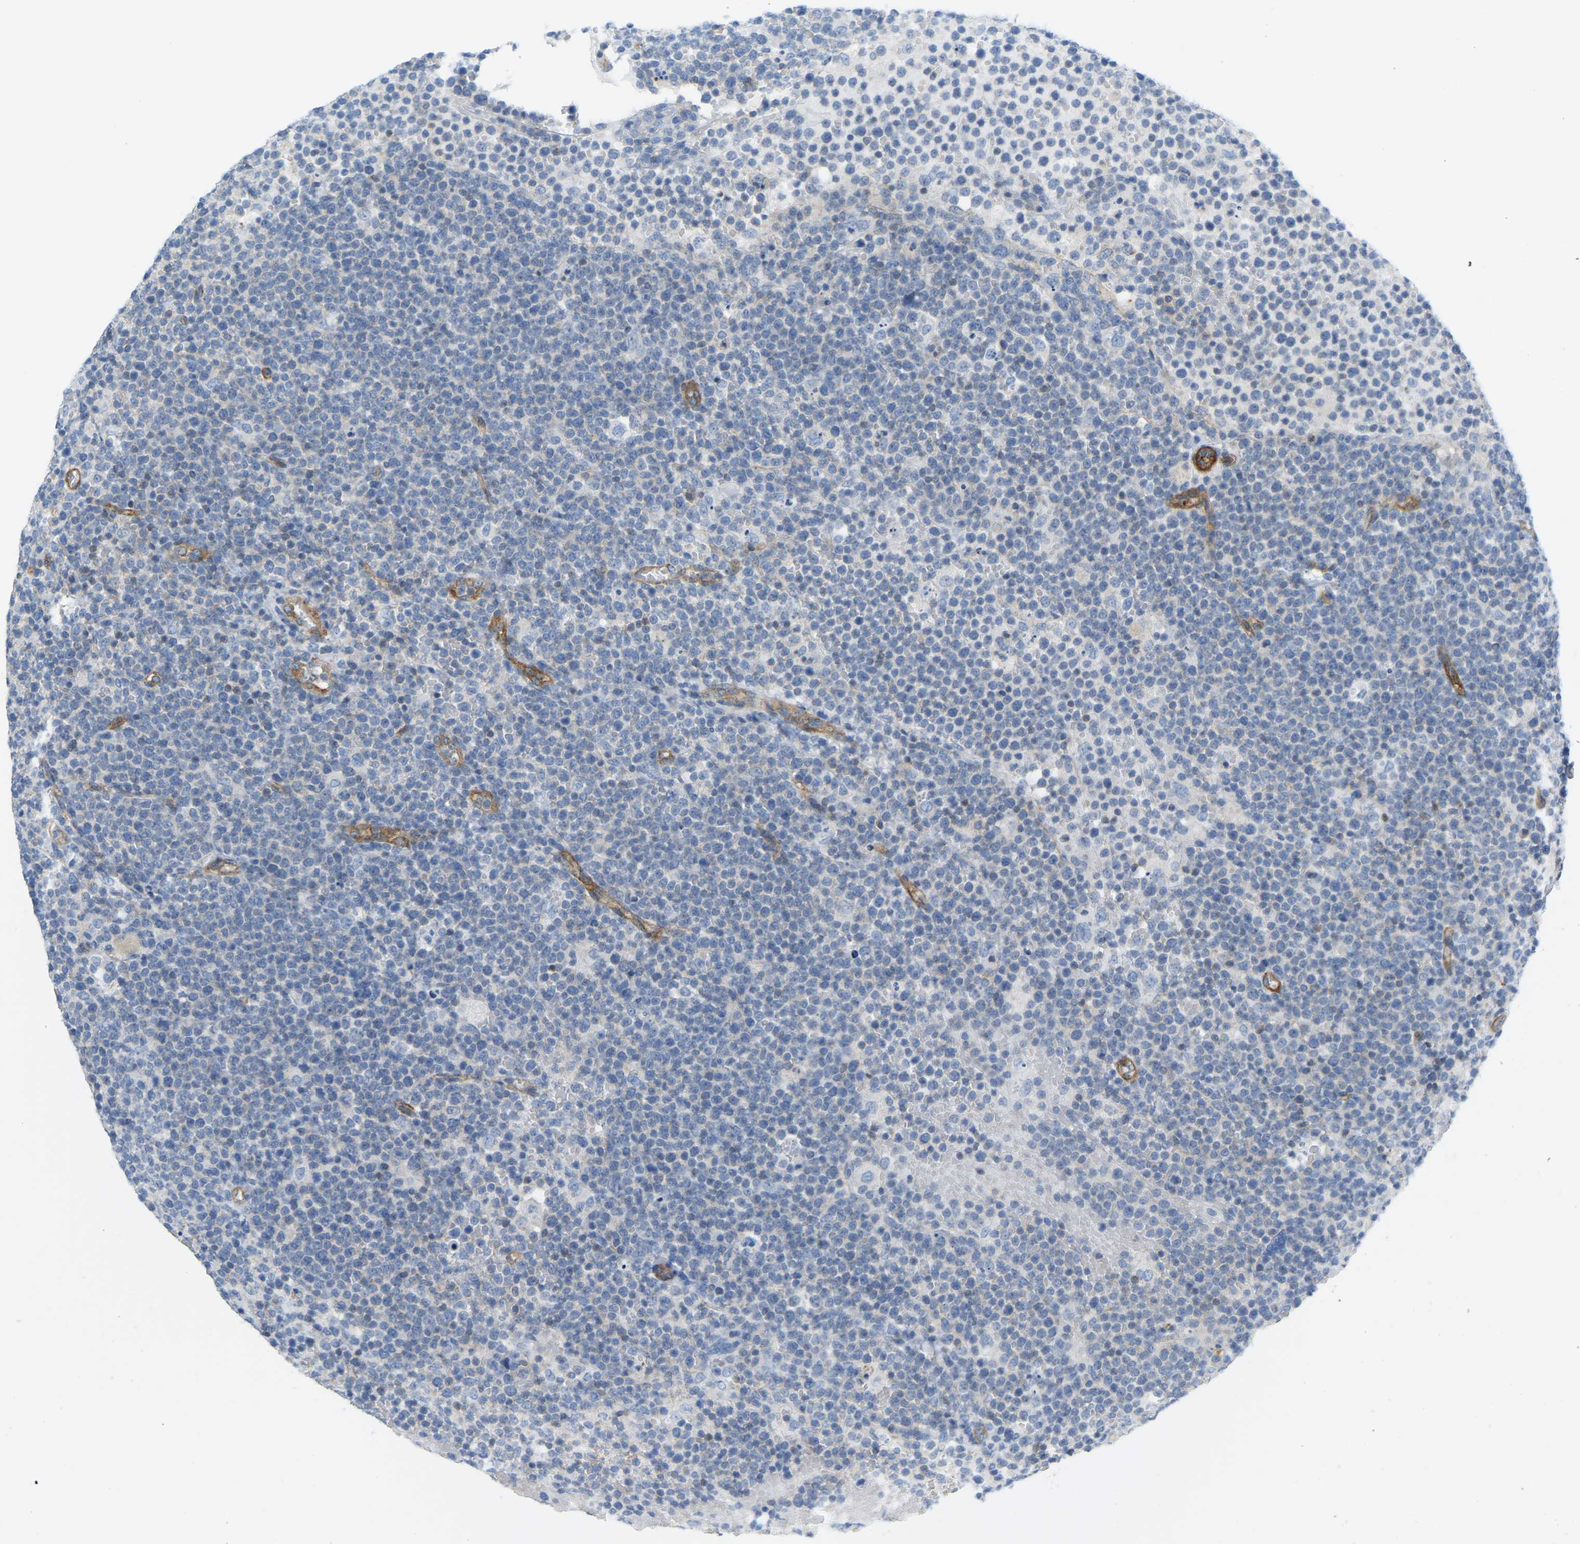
{"staining": {"intensity": "negative", "quantity": "none", "location": "none"}, "tissue": "lymphoma", "cell_type": "Tumor cells", "image_type": "cancer", "snomed": [{"axis": "morphology", "description": "Malignant lymphoma, non-Hodgkin's type, High grade"}, {"axis": "topography", "description": "Lymph node"}], "caption": "High power microscopy photomicrograph of an immunohistochemistry (IHC) histopathology image of malignant lymphoma, non-Hodgkin's type (high-grade), revealing no significant positivity in tumor cells.", "gene": "MYL3", "patient": {"sex": "male", "age": 61}}